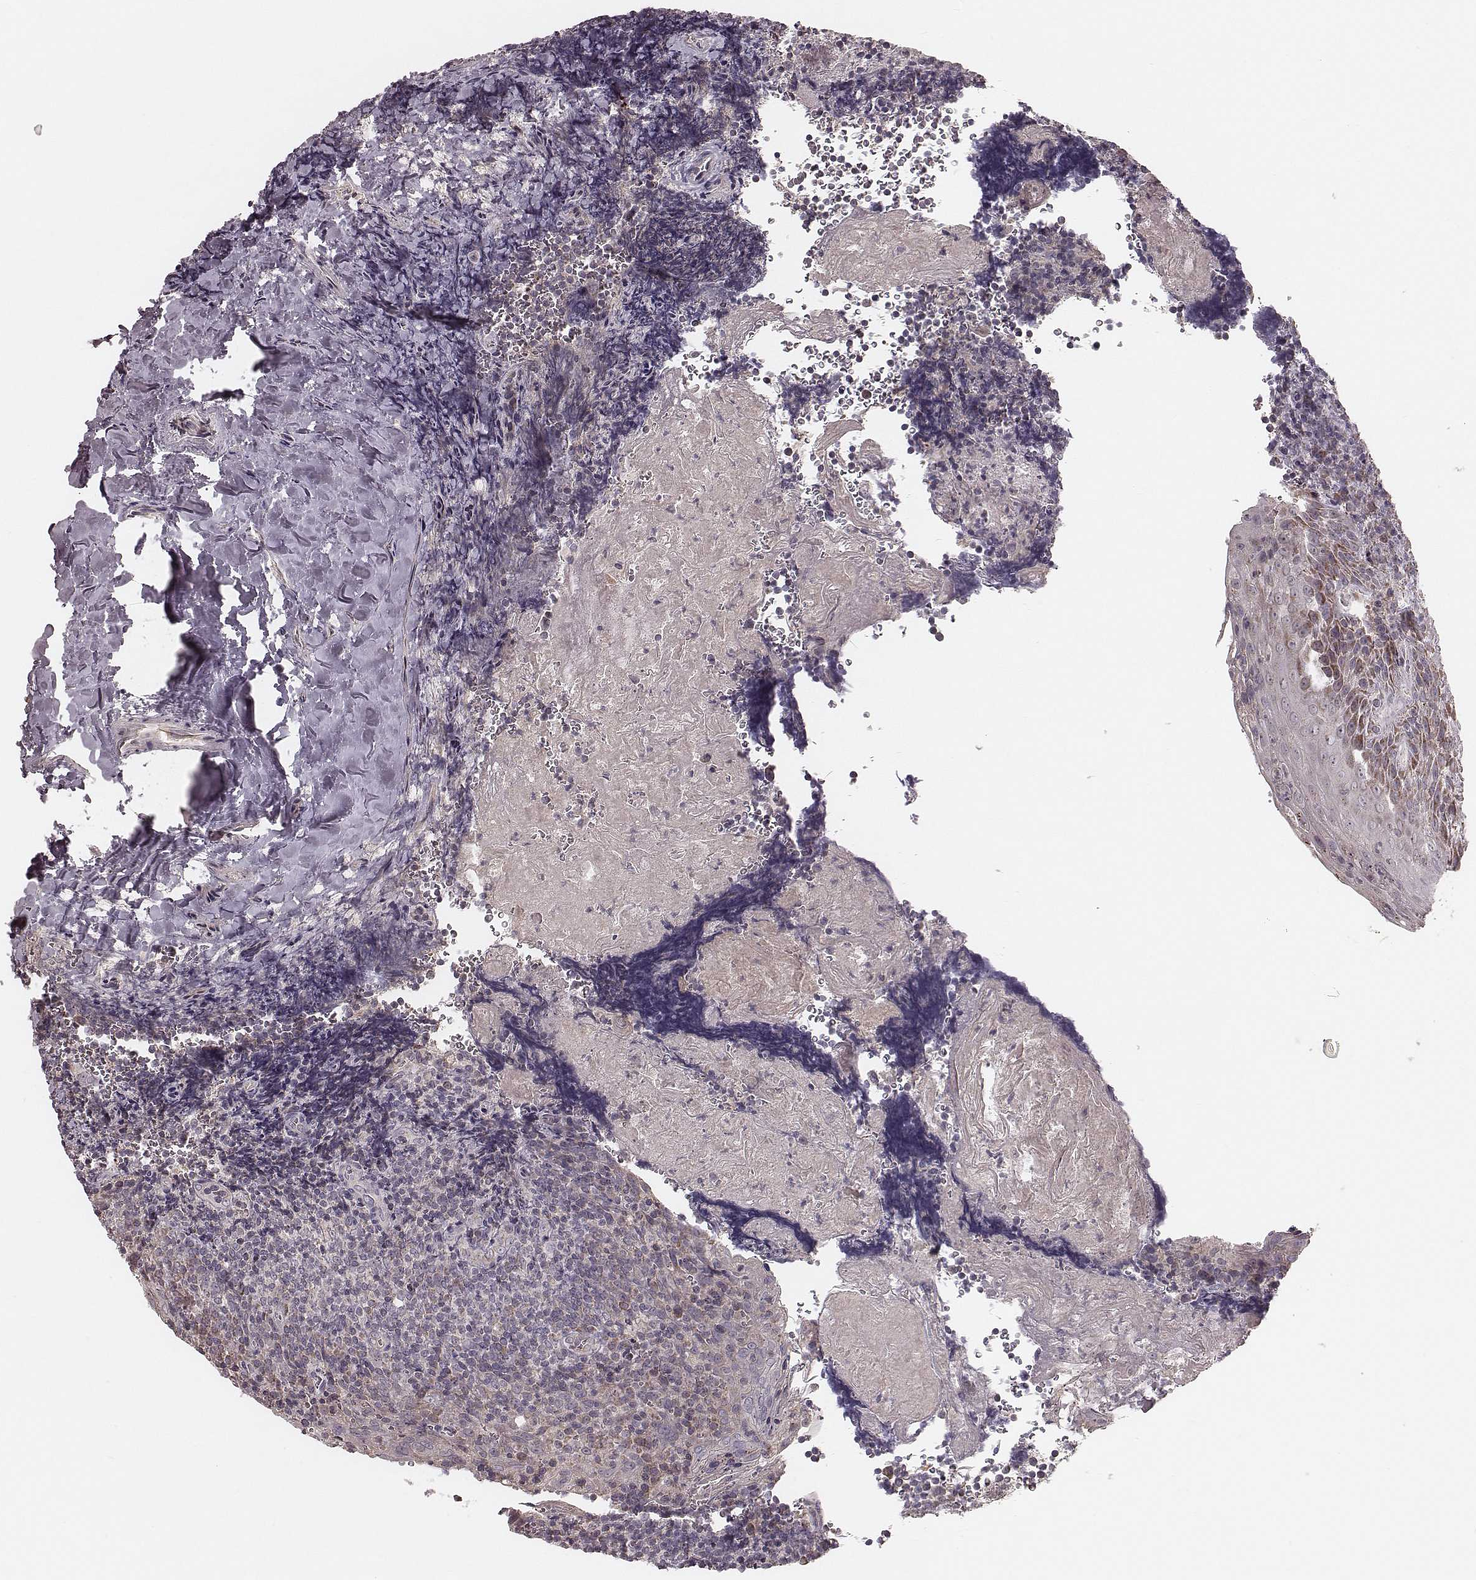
{"staining": {"intensity": "strong", "quantity": "<25%", "location": "cytoplasmic/membranous"}, "tissue": "tonsil", "cell_type": "Germinal center cells", "image_type": "normal", "snomed": [{"axis": "morphology", "description": "Normal tissue, NOS"}, {"axis": "morphology", "description": "Inflammation, NOS"}, {"axis": "topography", "description": "Tonsil"}], "caption": "High-power microscopy captured an immunohistochemistry micrograph of normal tonsil, revealing strong cytoplasmic/membranous staining in approximately <25% of germinal center cells. (DAB IHC, brown staining for protein, blue staining for nuclei).", "gene": "MRPS27", "patient": {"sex": "female", "age": 31}}